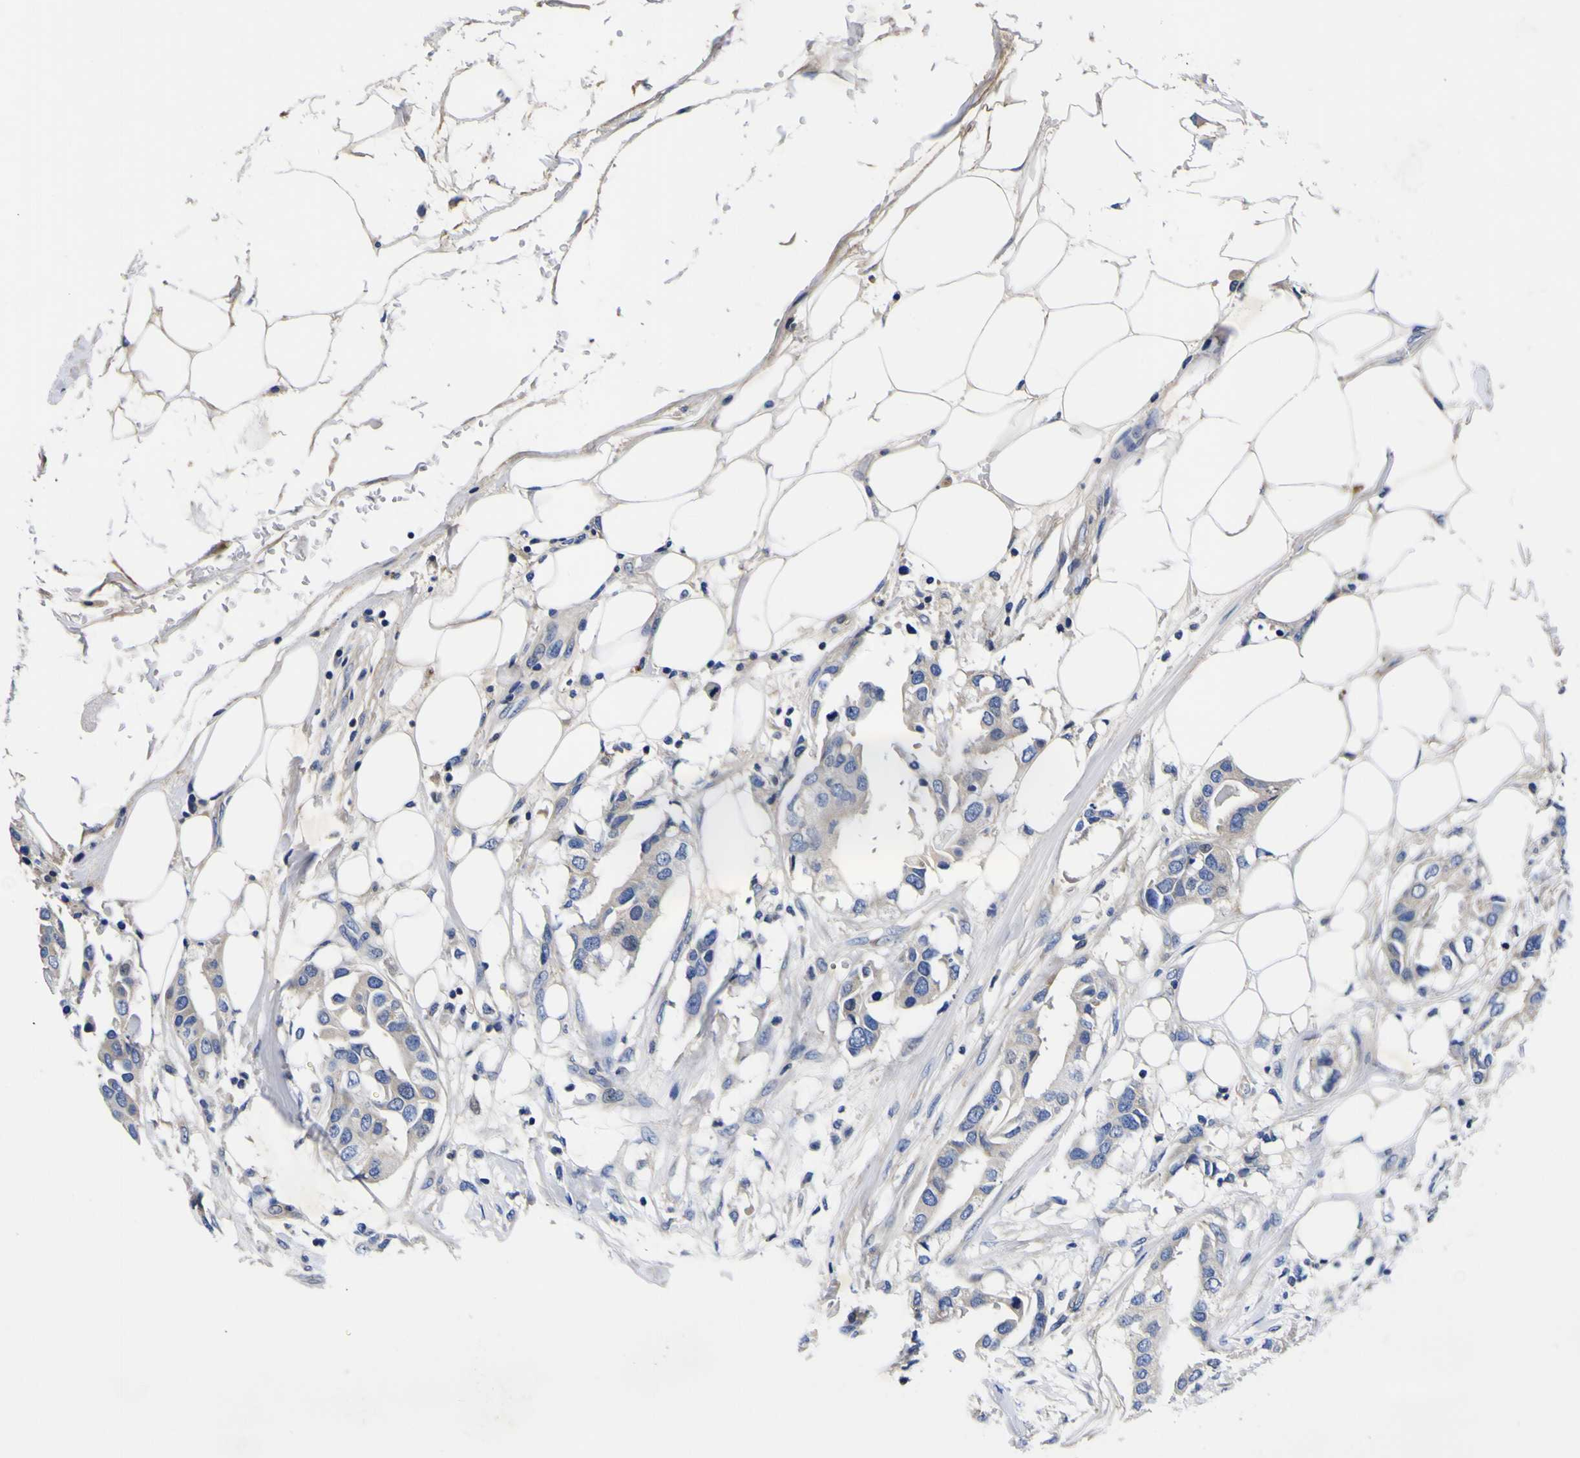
{"staining": {"intensity": "negative", "quantity": "none", "location": "none"}, "tissue": "breast cancer", "cell_type": "Tumor cells", "image_type": "cancer", "snomed": [{"axis": "morphology", "description": "Duct carcinoma"}, {"axis": "topography", "description": "Breast"}], "caption": "Immunohistochemistry (IHC) photomicrograph of neoplastic tissue: breast cancer (intraductal carcinoma) stained with DAB demonstrates no significant protein expression in tumor cells.", "gene": "VASN", "patient": {"sex": "female", "age": 40}}